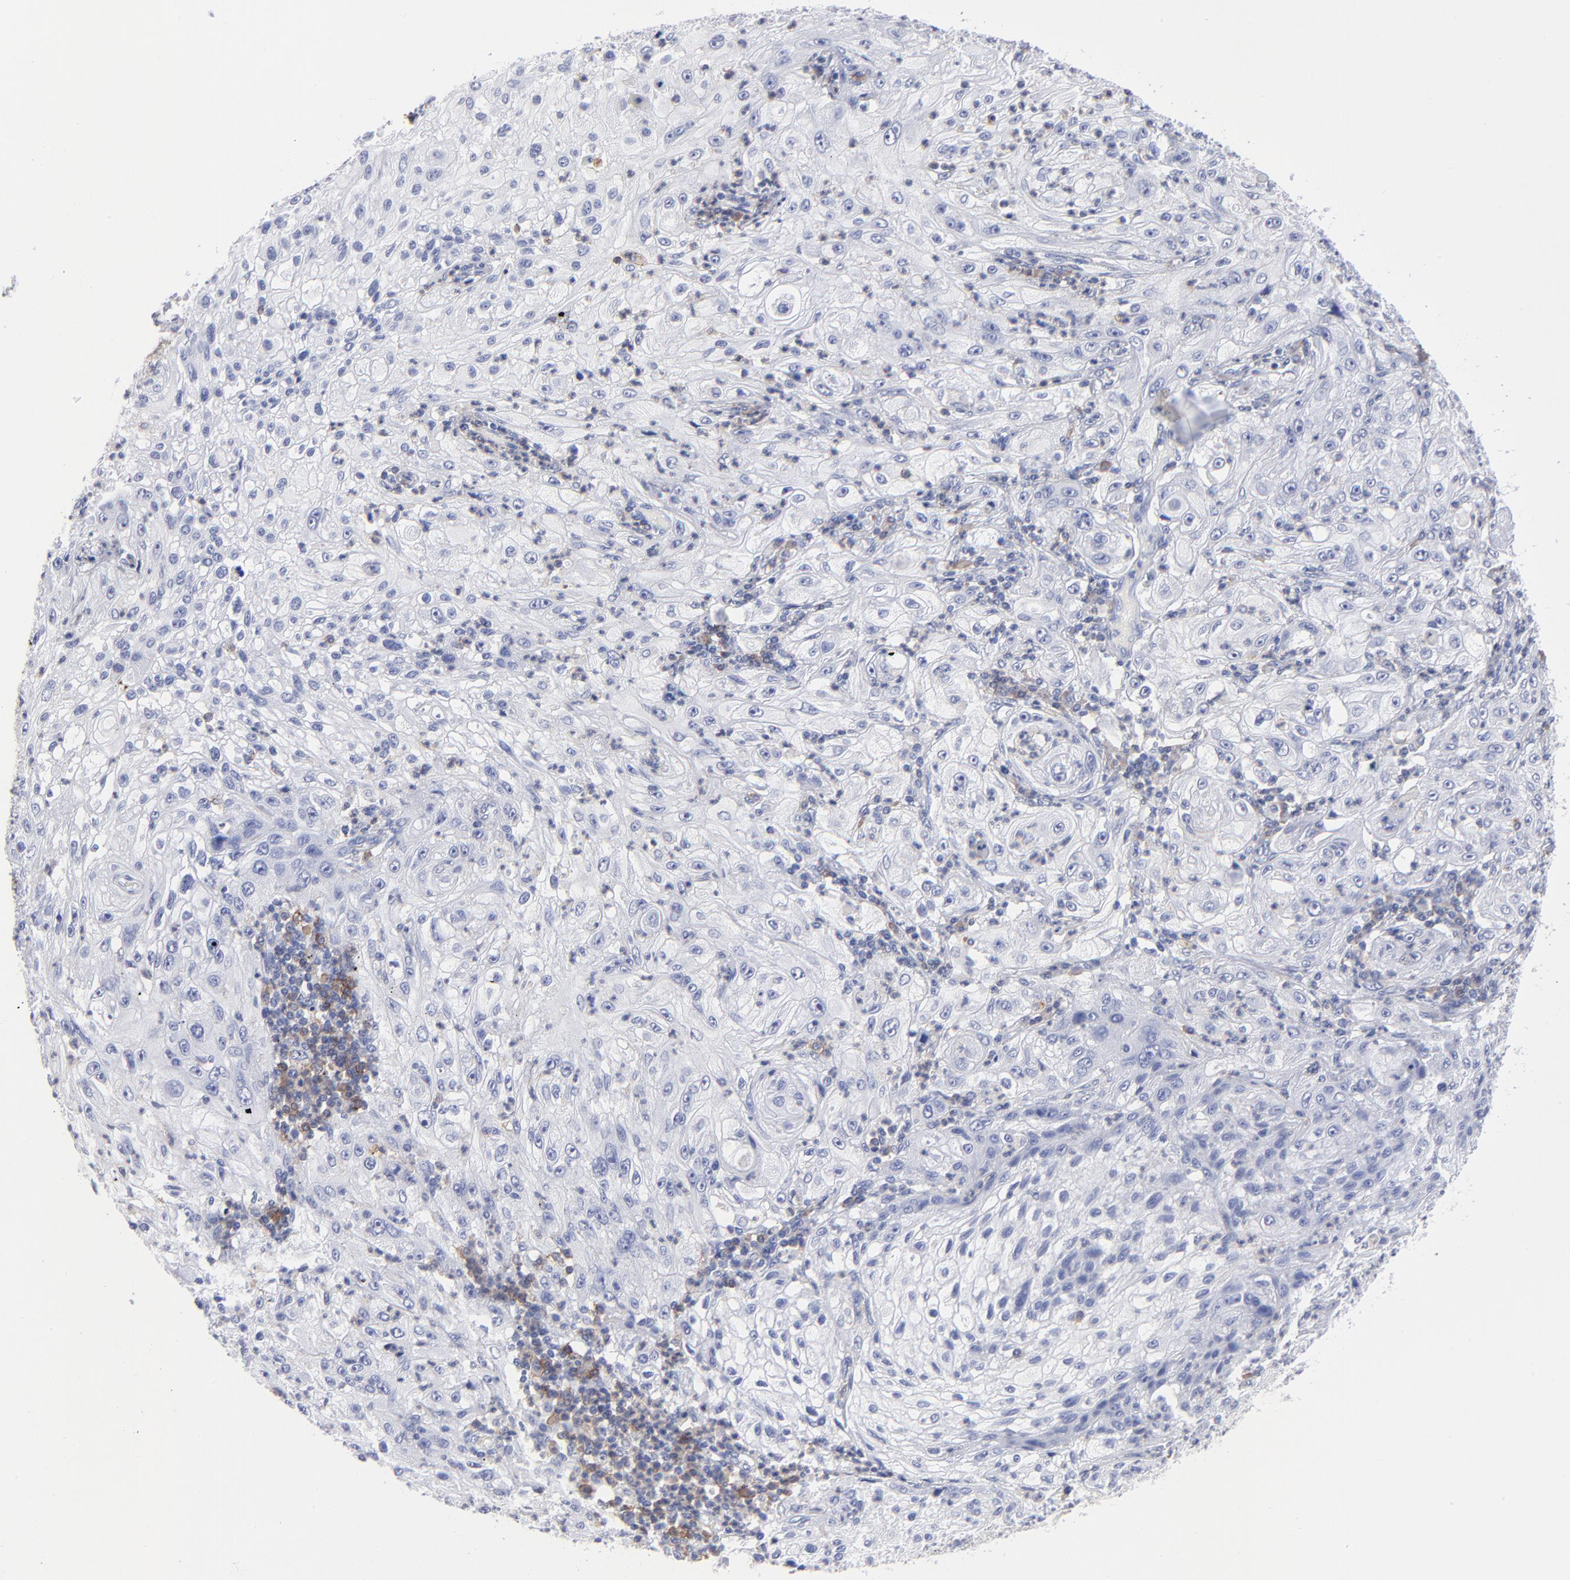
{"staining": {"intensity": "negative", "quantity": "none", "location": "none"}, "tissue": "lung cancer", "cell_type": "Tumor cells", "image_type": "cancer", "snomed": [{"axis": "morphology", "description": "Inflammation, NOS"}, {"axis": "morphology", "description": "Squamous cell carcinoma, NOS"}, {"axis": "topography", "description": "Lymph node"}, {"axis": "topography", "description": "Soft tissue"}, {"axis": "topography", "description": "Lung"}], "caption": "Tumor cells show no significant positivity in lung squamous cell carcinoma. (DAB (3,3'-diaminobenzidine) immunohistochemistry with hematoxylin counter stain).", "gene": "LAT2", "patient": {"sex": "male", "age": 66}}